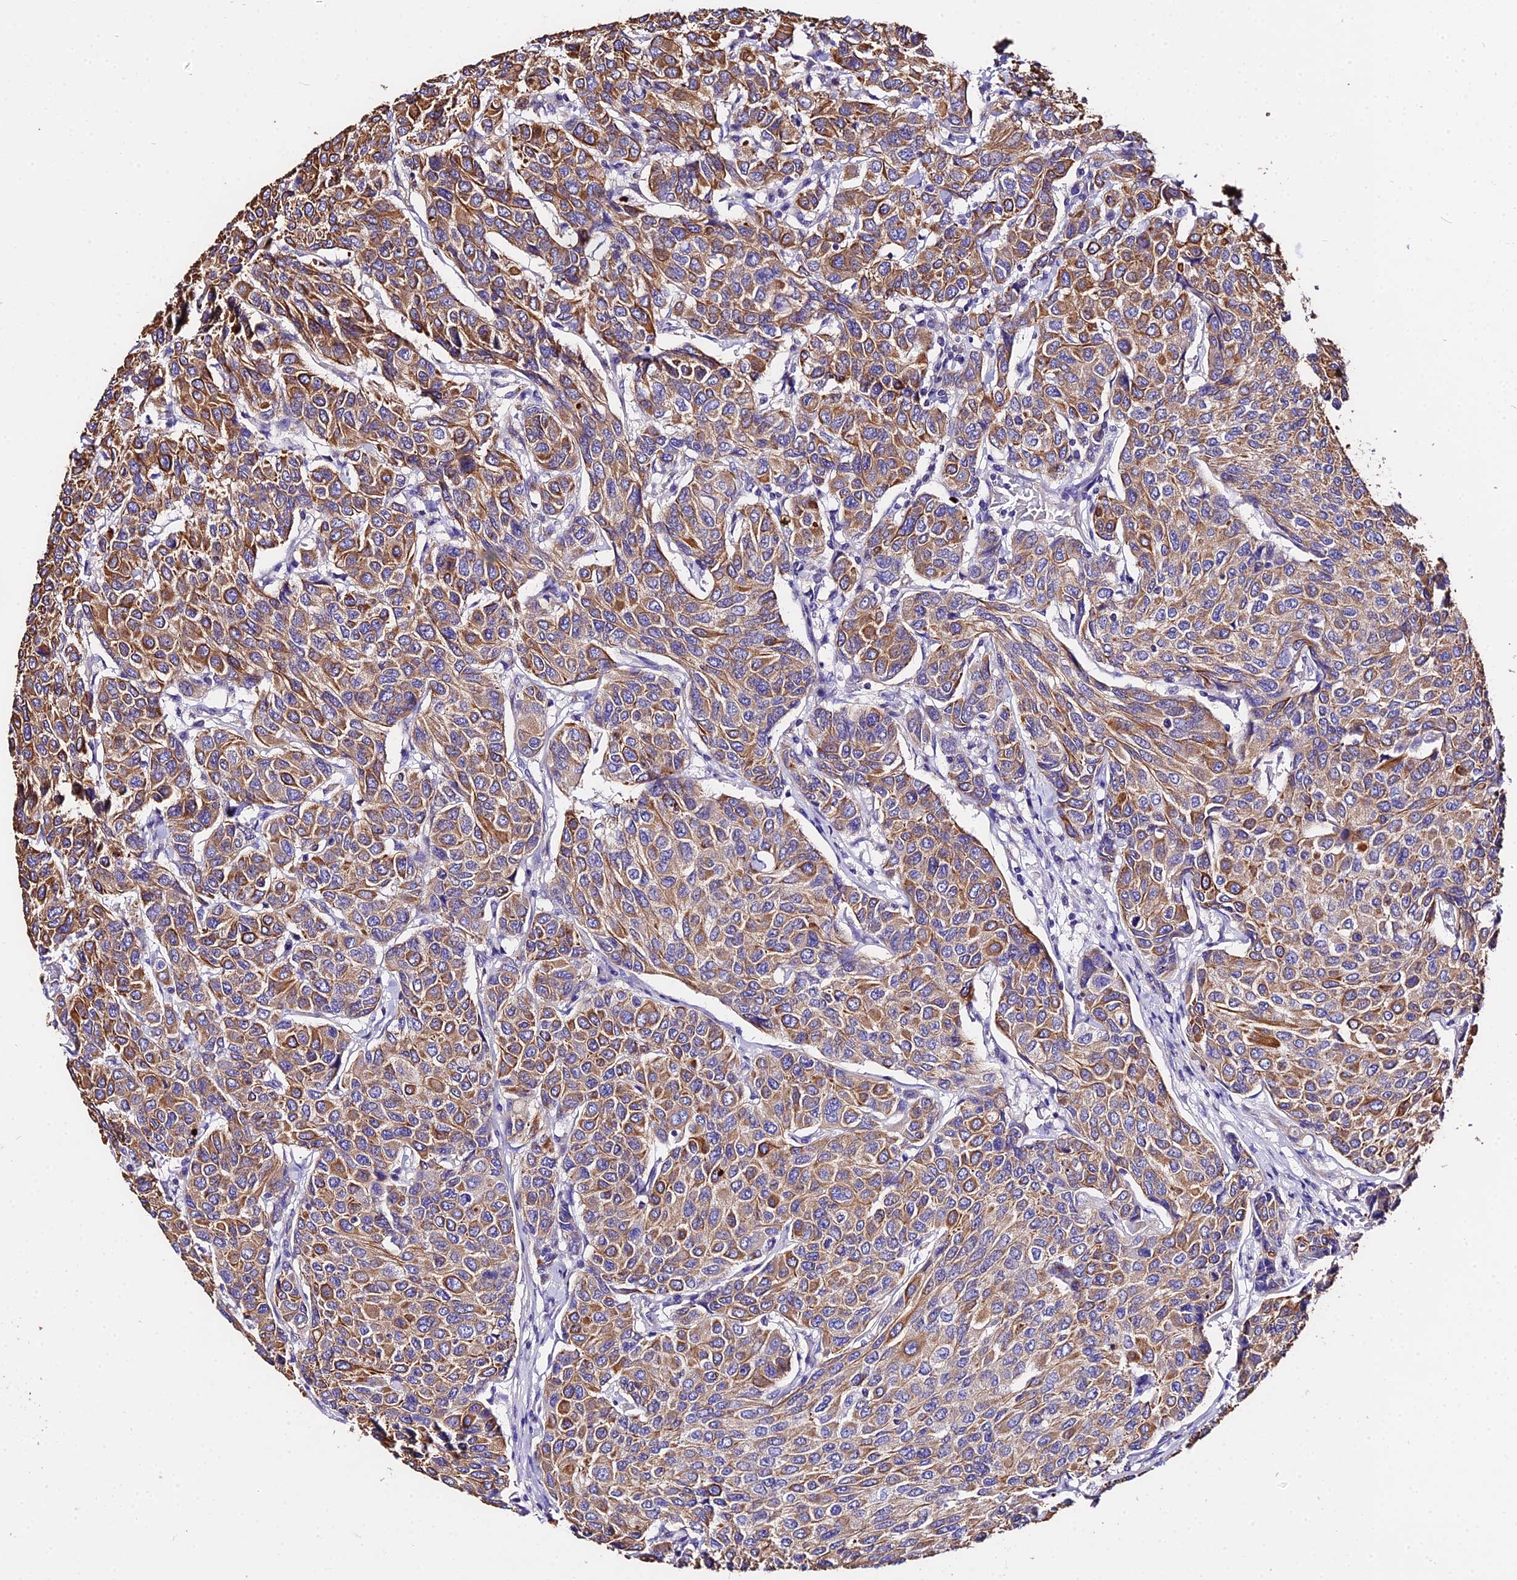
{"staining": {"intensity": "moderate", "quantity": ">75%", "location": "cytoplasmic/membranous"}, "tissue": "breast cancer", "cell_type": "Tumor cells", "image_type": "cancer", "snomed": [{"axis": "morphology", "description": "Duct carcinoma"}, {"axis": "topography", "description": "Breast"}], "caption": "The micrograph shows staining of breast cancer, revealing moderate cytoplasmic/membranous protein staining (brown color) within tumor cells.", "gene": "DAW1", "patient": {"sex": "female", "age": 55}}